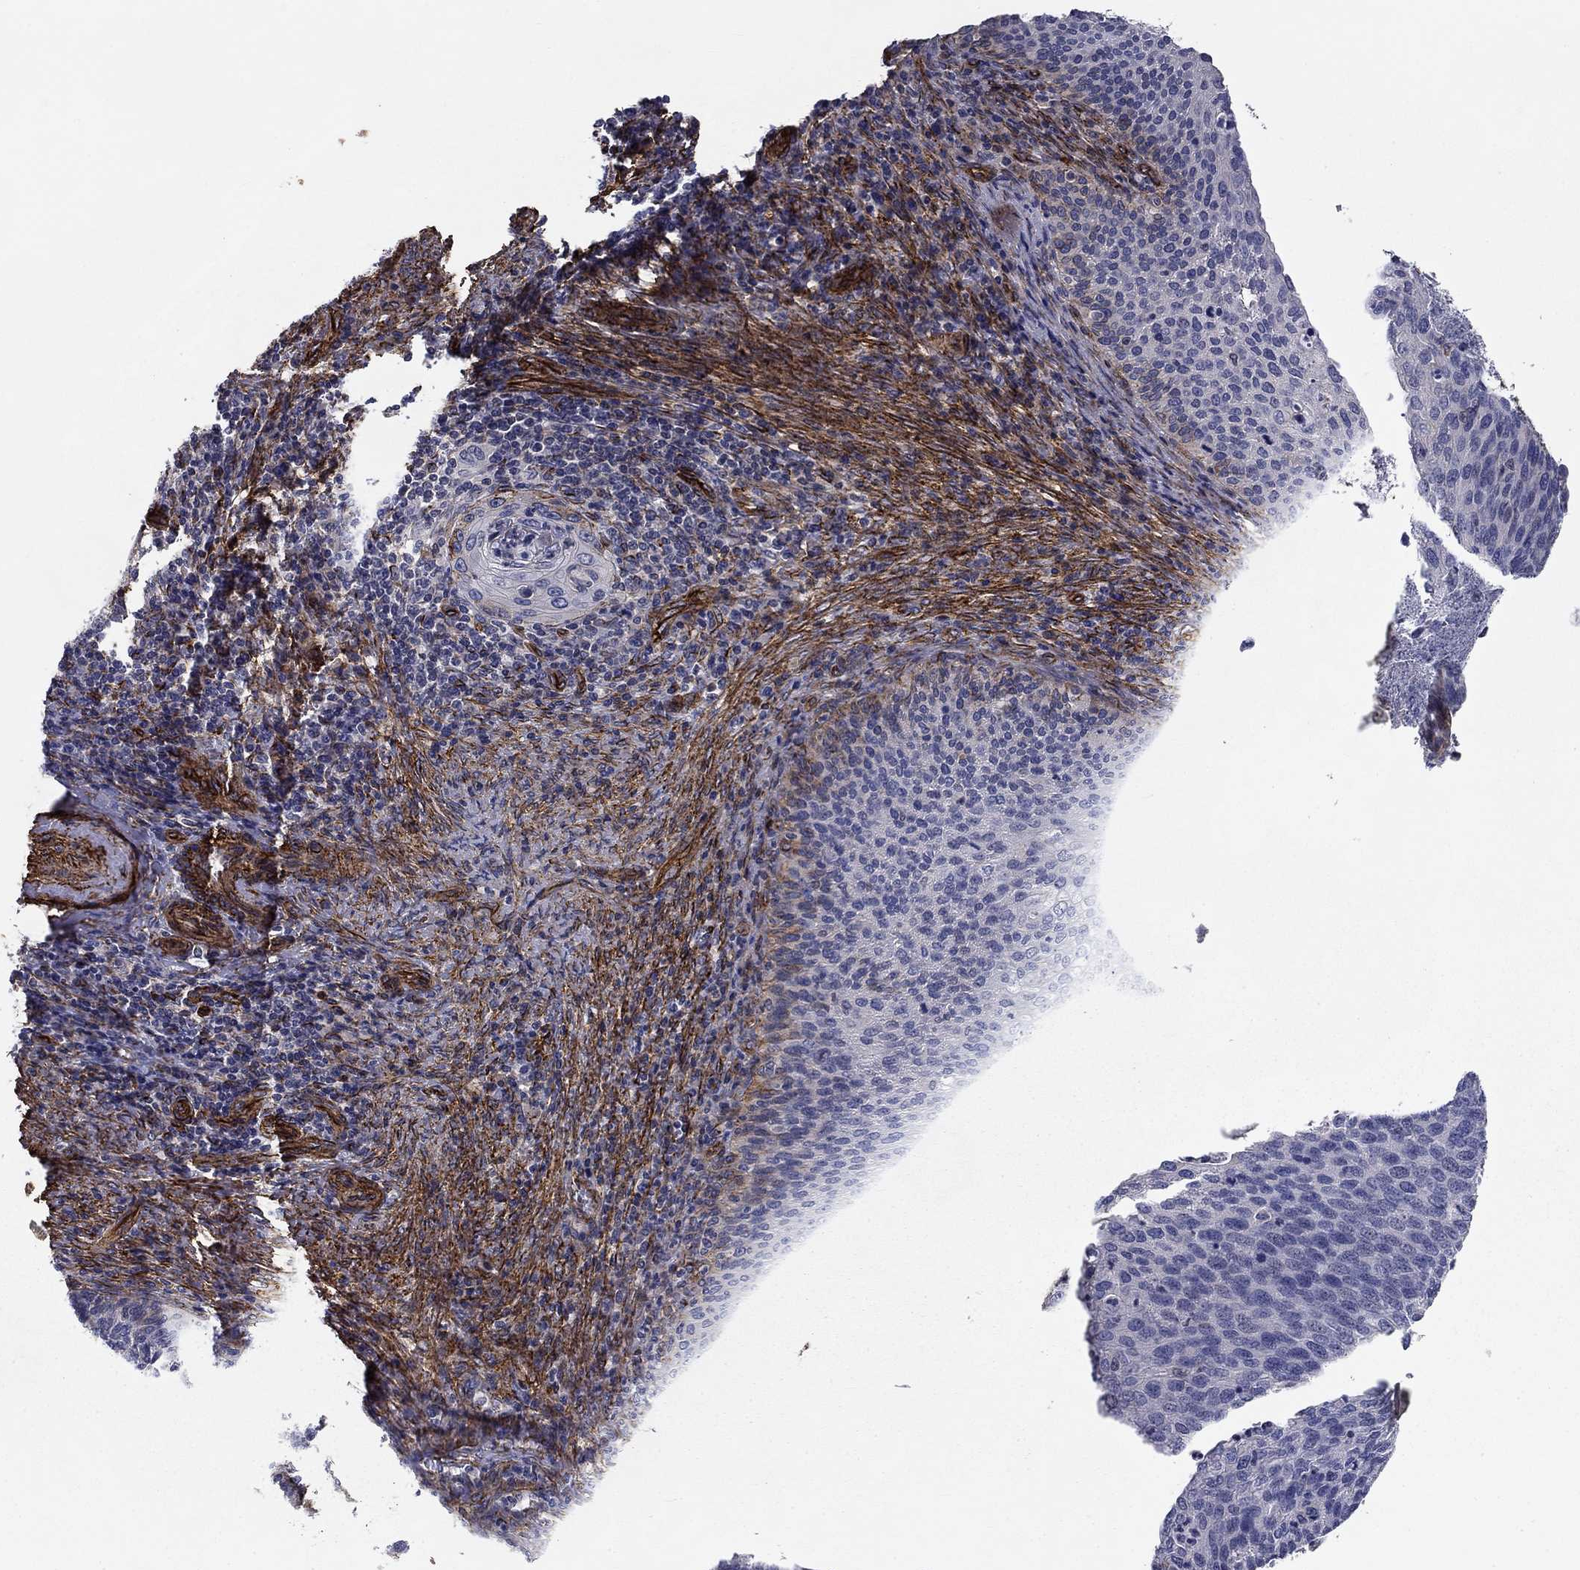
{"staining": {"intensity": "negative", "quantity": "none", "location": "none"}, "tissue": "cervical cancer", "cell_type": "Tumor cells", "image_type": "cancer", "snomed": [{"axis": "morphology", "description": "Squamous cell carcinoma, NOS"}, {"axis": "topography", "description": "Cervix"}], "caption": "Immunohistochemistry photomicrograph of squamous cell carcinoma (cervical) stained for a protein (brown), which shows no expression in tumor cells. (Brightfield microscopy of DAB (3,3'-diaminobenzidine) immunohistochemistry (IHC) at high magnification).", "gene": "SYNC", "patient": {"sex": "female", "age": 52}}